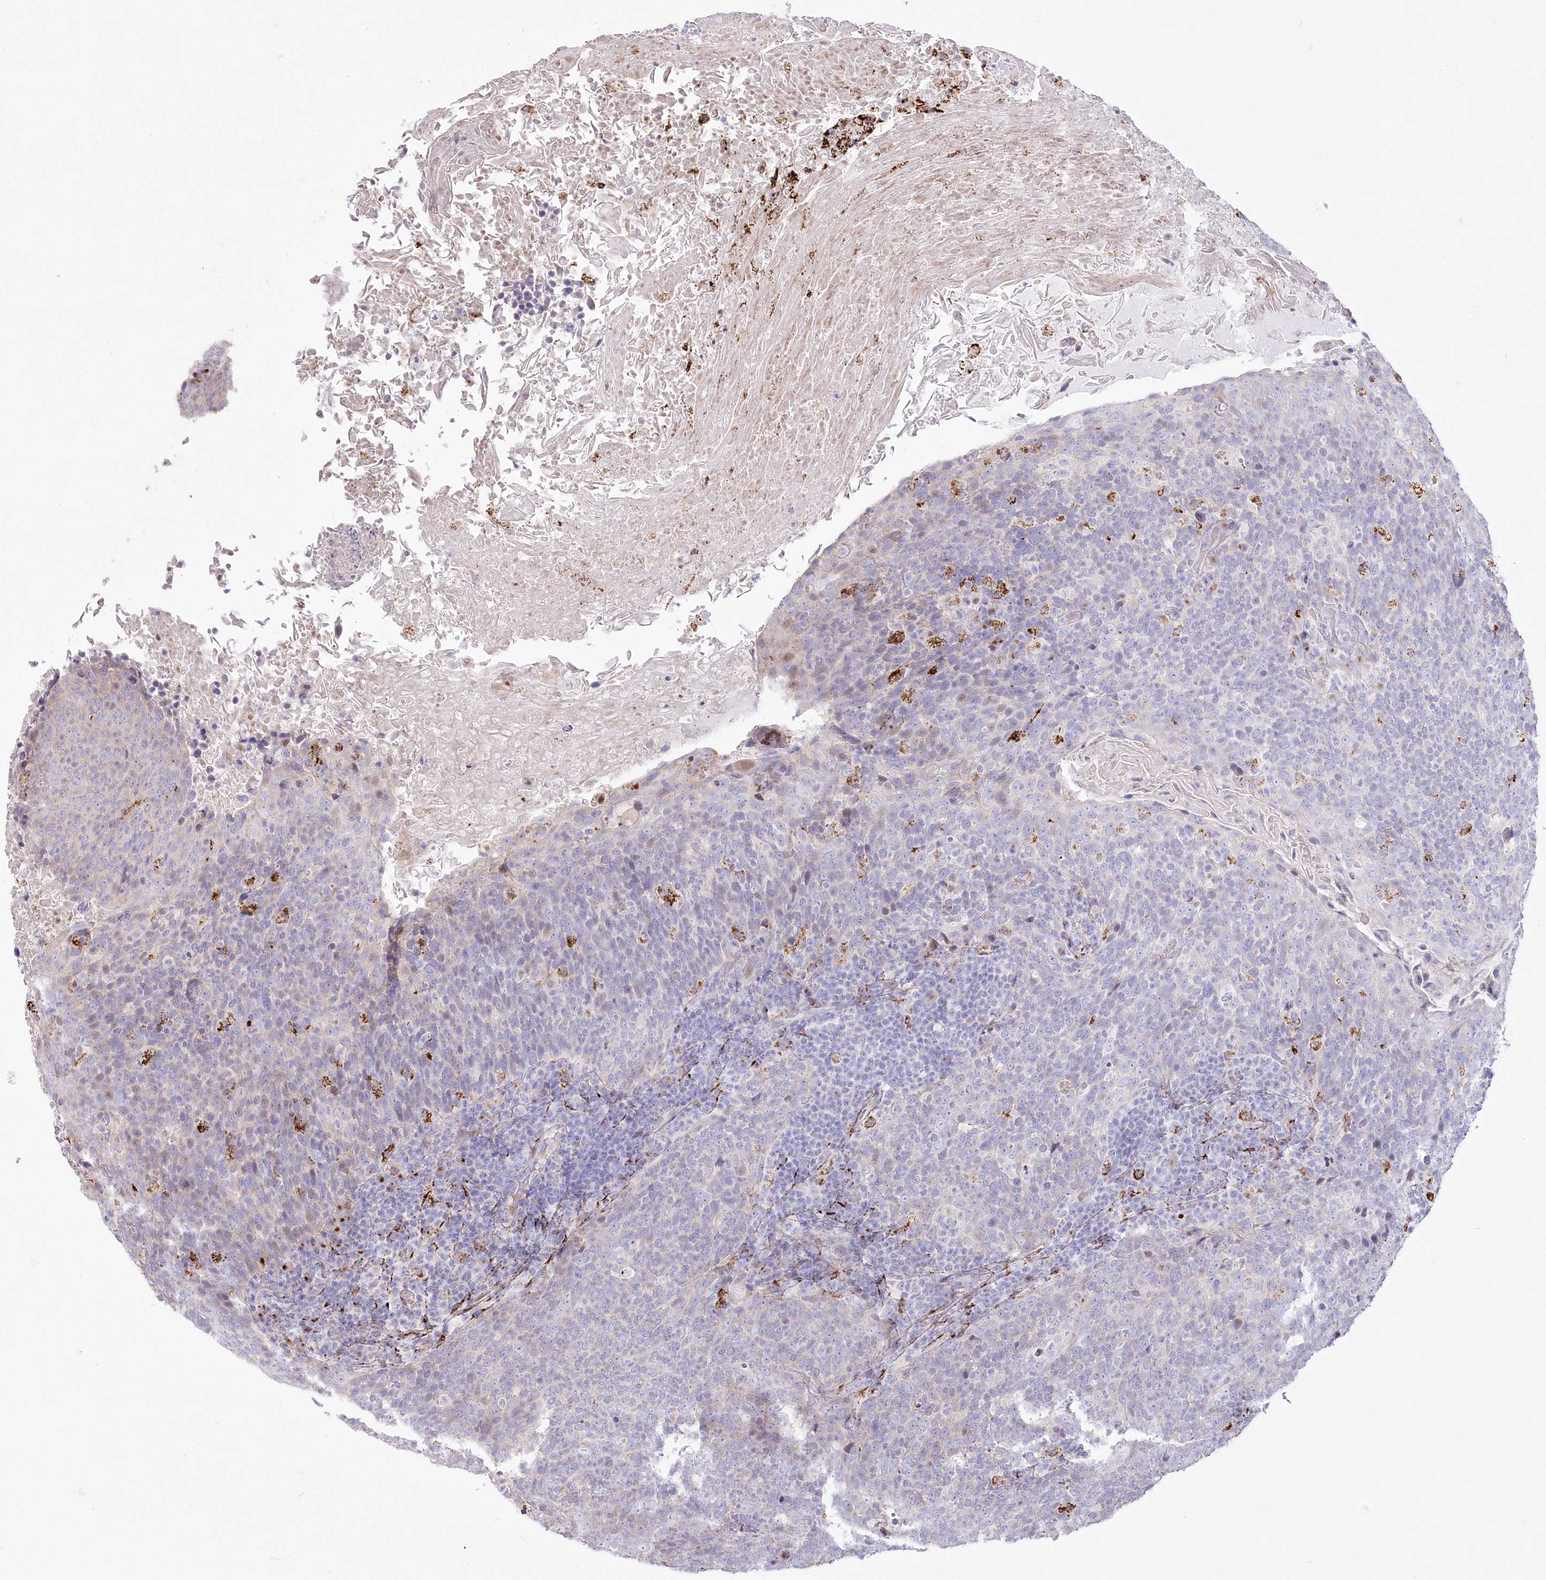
{"staining": {"intensity": "negative", "quantity": "none", "location": "none"}, "tissue": "head and neck cancer", "cell_type": "Tumor cells", "image_type": "cancer", "snomed": [{"axis": "morphology", "description": "Squamous cell carcinoma, NOS"}, {"axis": "morphology", "description": "Squamous cell carcinoma, metastatic, NOS"}, {"axis": "topography", "description": "Lymph node"}, {"axis": "topography", "description": "Head-Neck"}], "caption": "The immunohistochemistry image has no significant positivity in tumor cells of head and neck cancer (metastatic squamous cell carcinoma) tissue.", "gene": "CEP164", "patient": {"sex": "male", "age": 62}}